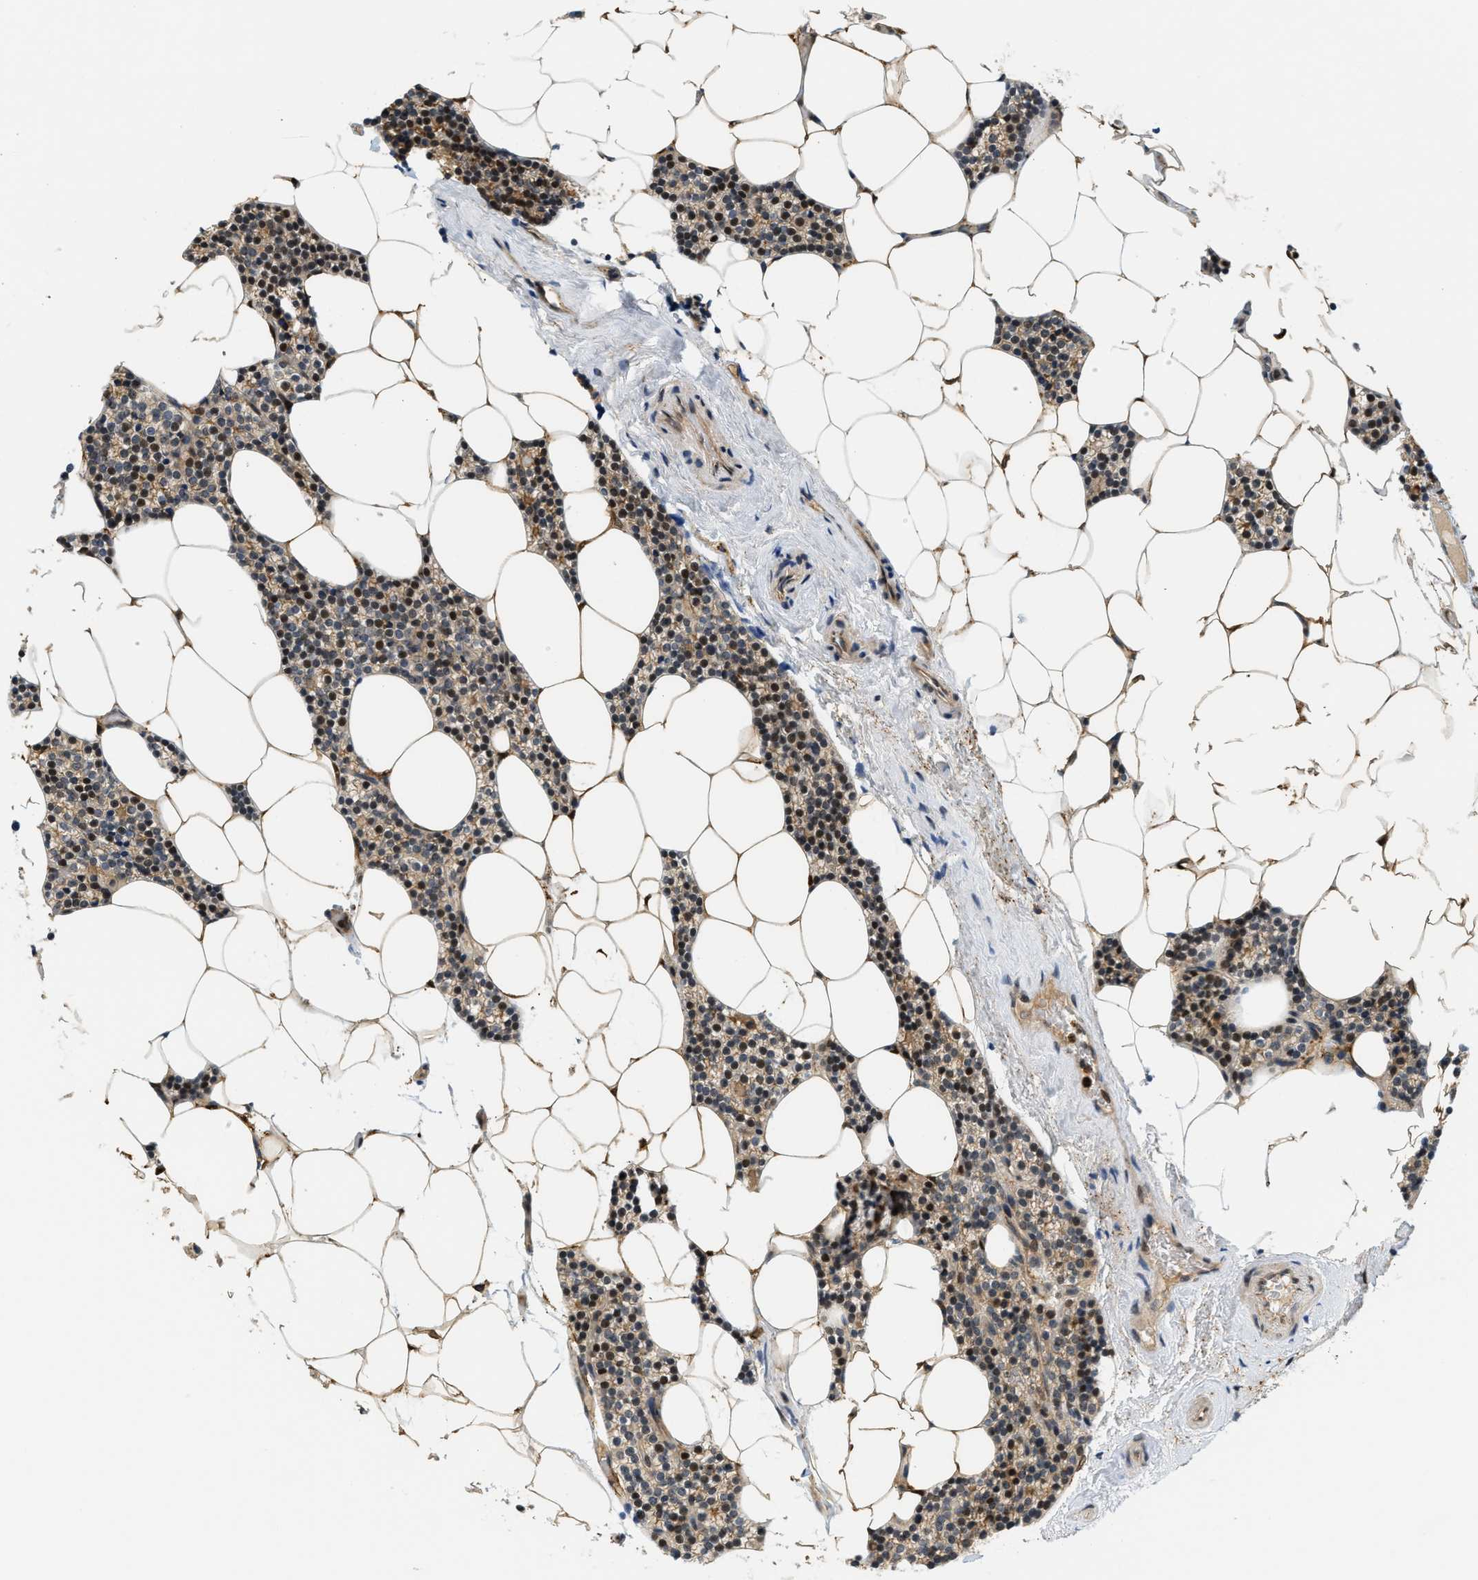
{"staining": {"intensity": "moderate", "quantity": ">75%", "location": "cytoplasmic/membranous,nuclear"}, "tissue": "parathyroid gland", "cell_type": "Glandular cells", "image_type": "normal", "snomed": [{"axis": "morphology", "description": "Normal tissue, NOS"}, {"axis": "morphology", "description": "Adenoma, NOS"}, {"axis": "topography", "description": "Parathyroid gland"}], "caption": "Moderate cytoplasmic/membranous,nuclear positivity for a protein is present in about >75% of glandular cells of benign parathyroid gland using IHC.", "gene": "KMT2A", "patient": {"sex": "female", "age": 70}}